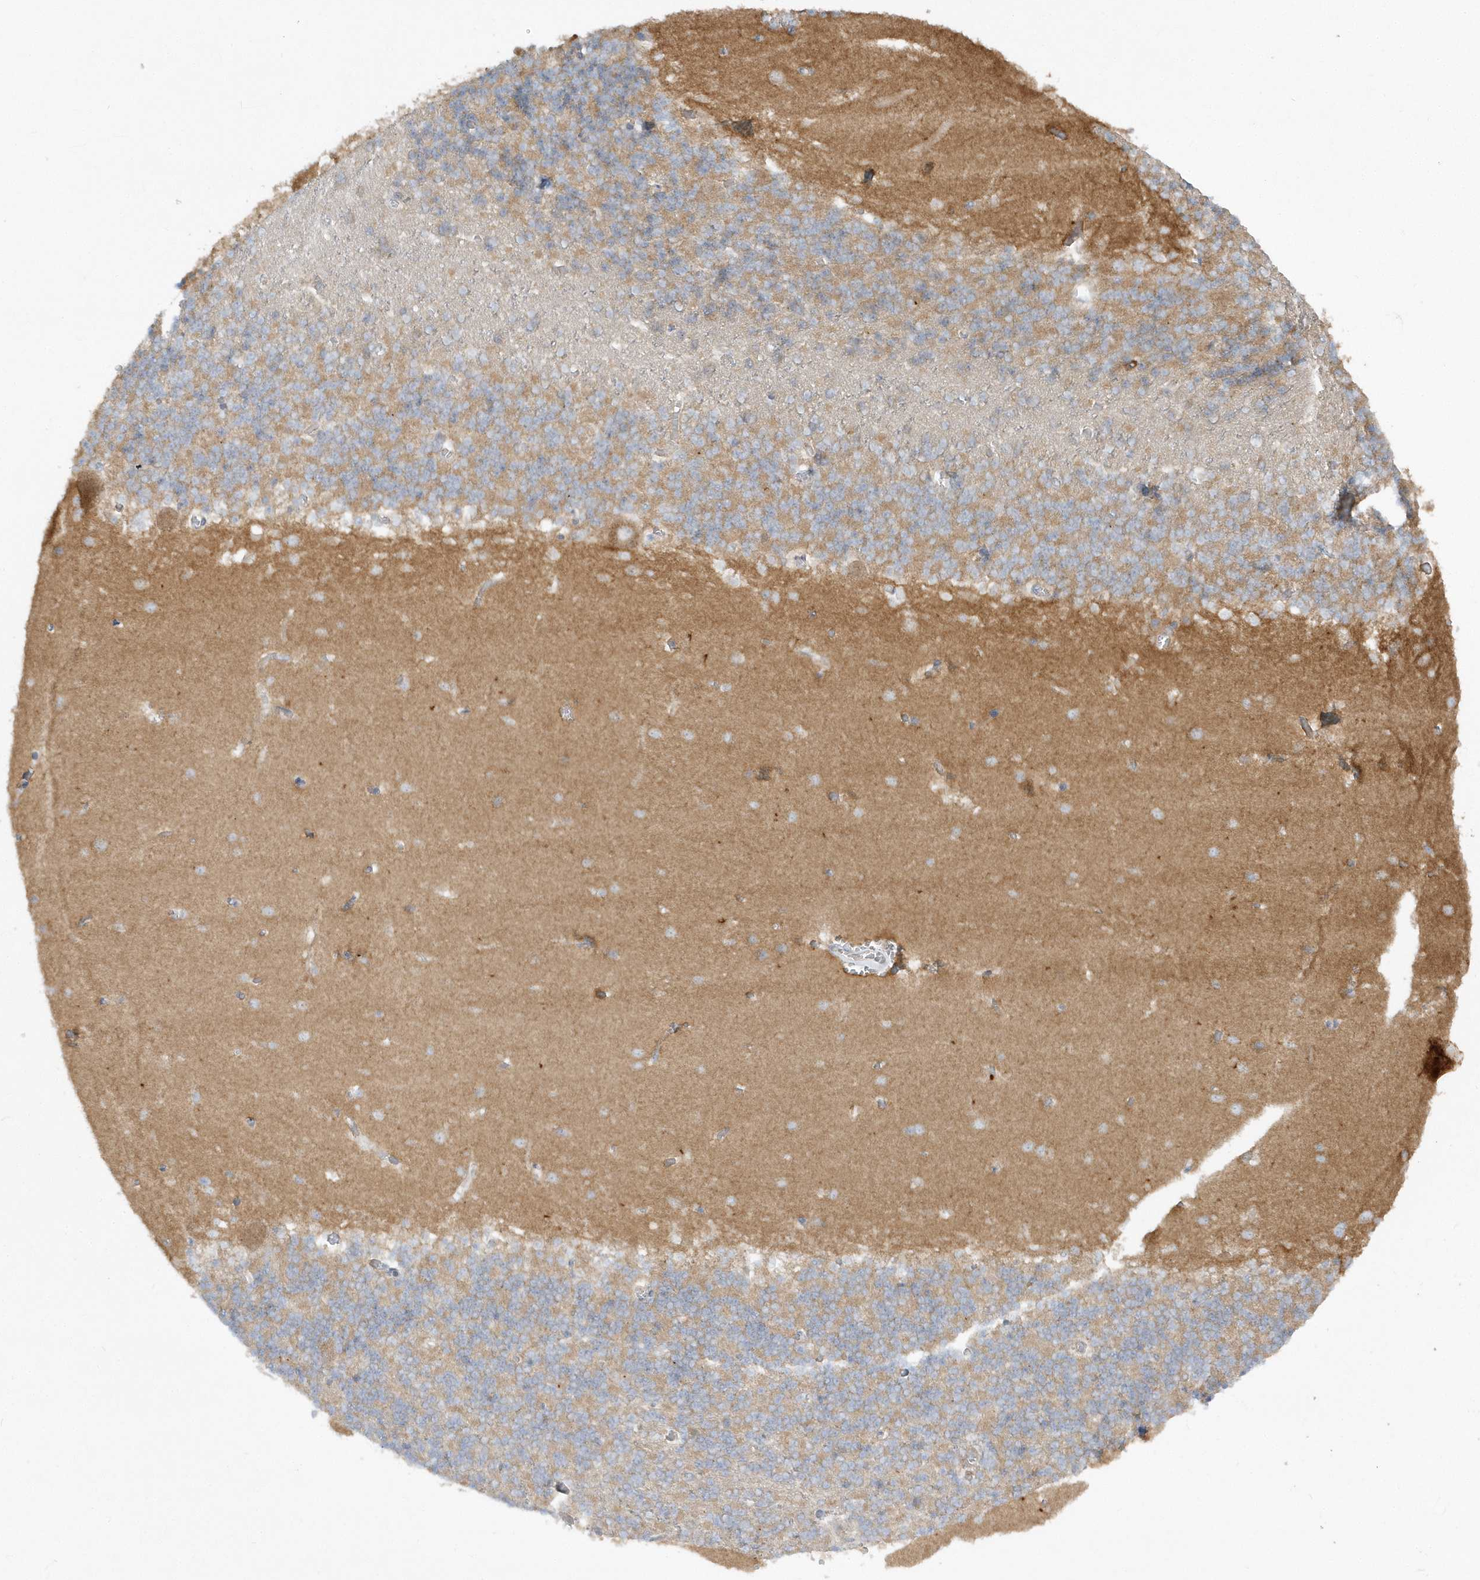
{"staining": {"intensity": "weak", "quantity": "25%-75%", "location": "cytoplasmic/membranous"}, "tissue": "cerebellum", "cell_type": "Cells in granular layer", "image_type": "normal", "snomed": [{"axis": "morphology", "description": "Normal tissue, NOS"}, {"axis": "topography", "description": "Cerebellum"}], "caption": "Immunohistochemistry (IHC) image of normal cerebellum: cerebellum stained using IHC demonstrates low levels of weak protein expression localized specifically in the cytoplasmic/membranous of cells in granular layer, appearing as a cytoplasmic/membranous brown color.", "gene": "DNAJC18", "patient": {"sex": "male", "age": 37}}